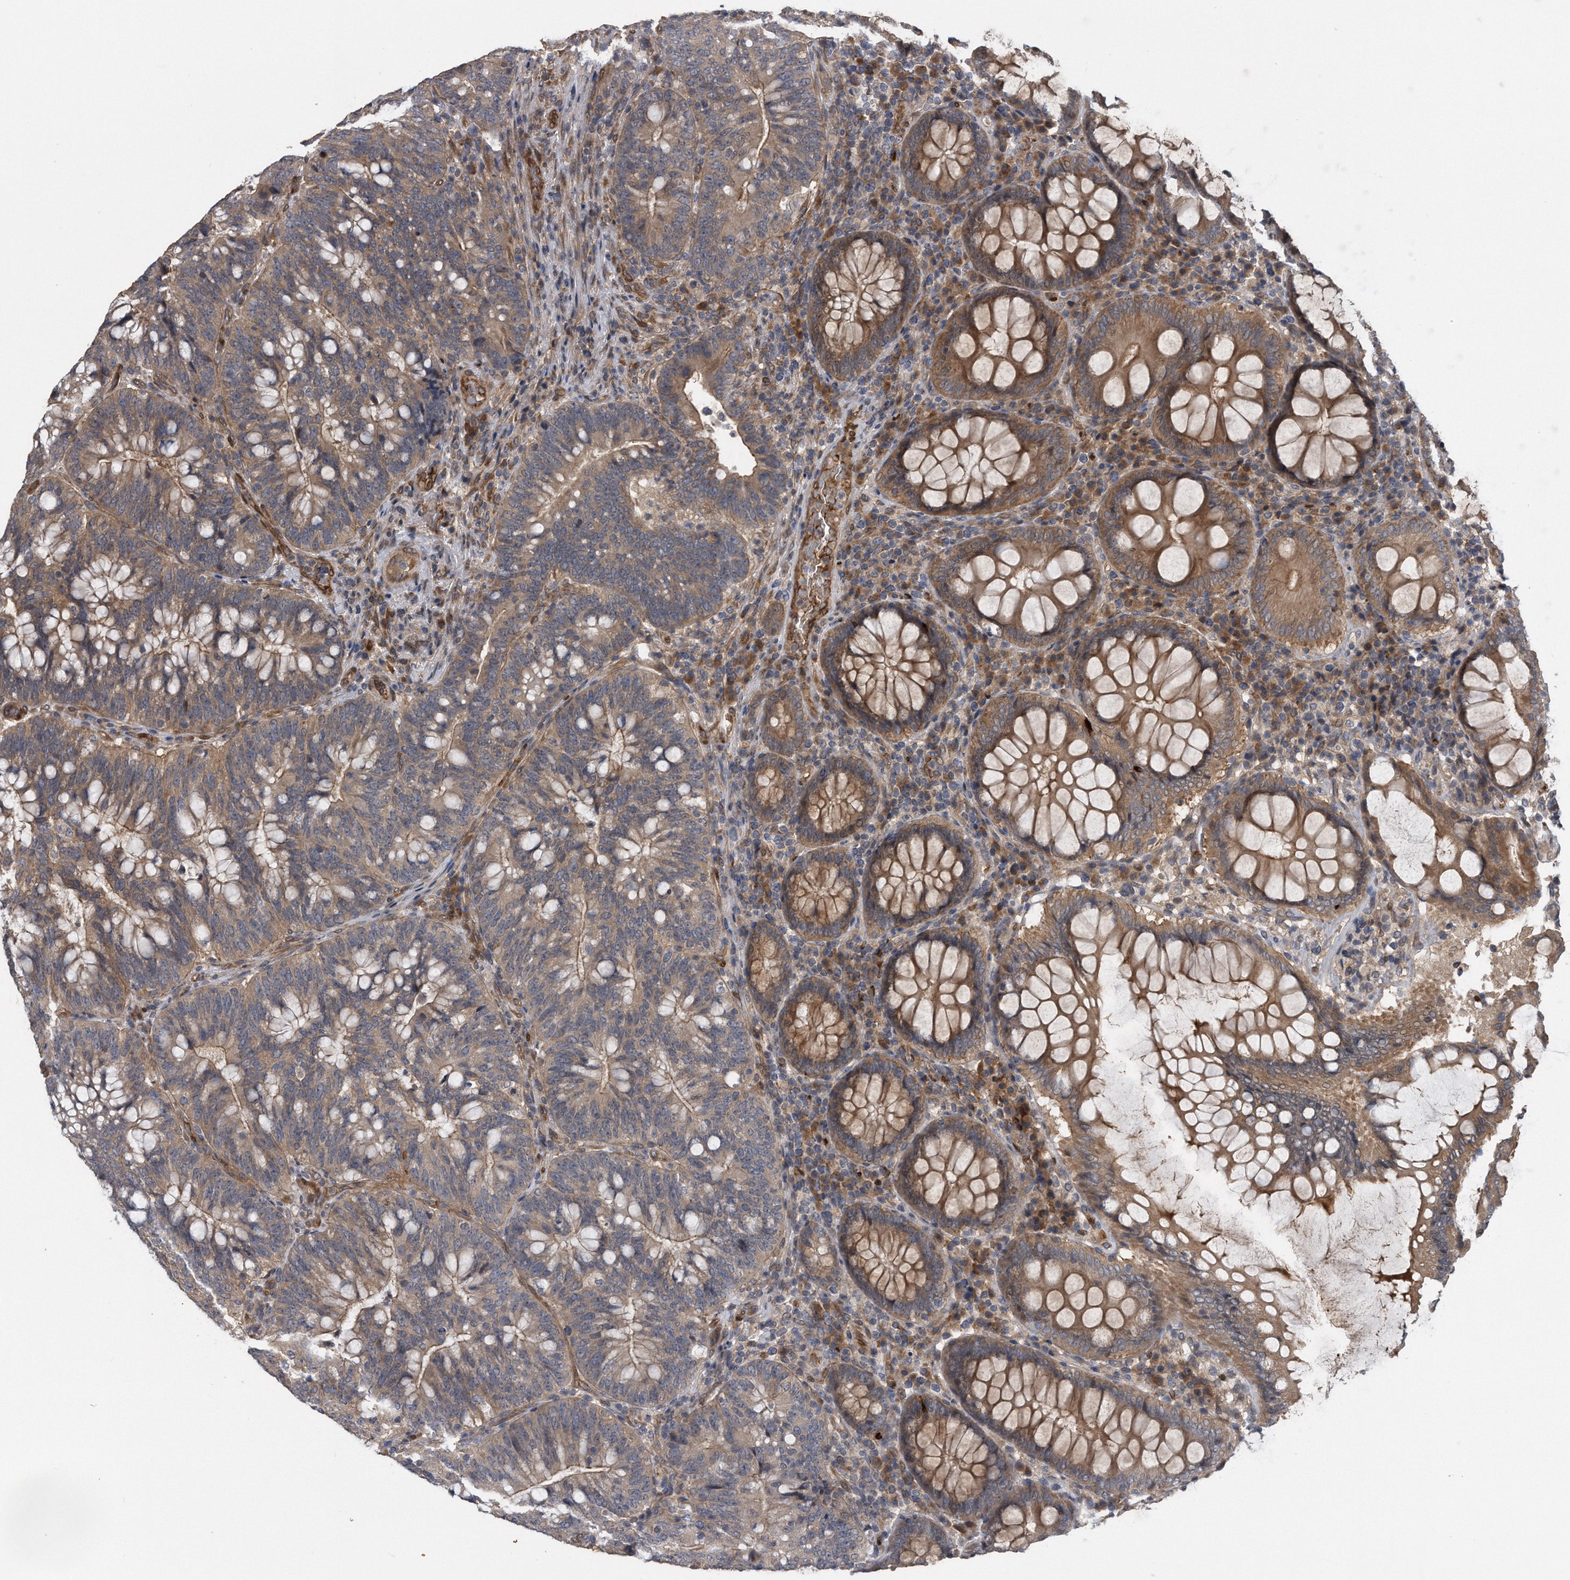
{"staining": {"intensity": "weak", "quantity": ">75%", "location": "cytoplasmic/membranous"}, "tissue": "colorectal cancer", "cell_type": "Tumor cells", "image_type": "cancer", "snomed": [{"axis": "morphology", "description": "Adenocarcinoma, NOS"}, {"axis": "topography", "description": "Colon"}], "caption": "A high-resolution photomicrograph shows IHC staining of colorectal cancer (adenocarcinoma), which reveals weak cytoplasmic/membranous staining in about >75% of tumor cells.", "gene": "ZNF79", "patient": {"sex": "female", "age": 66}}